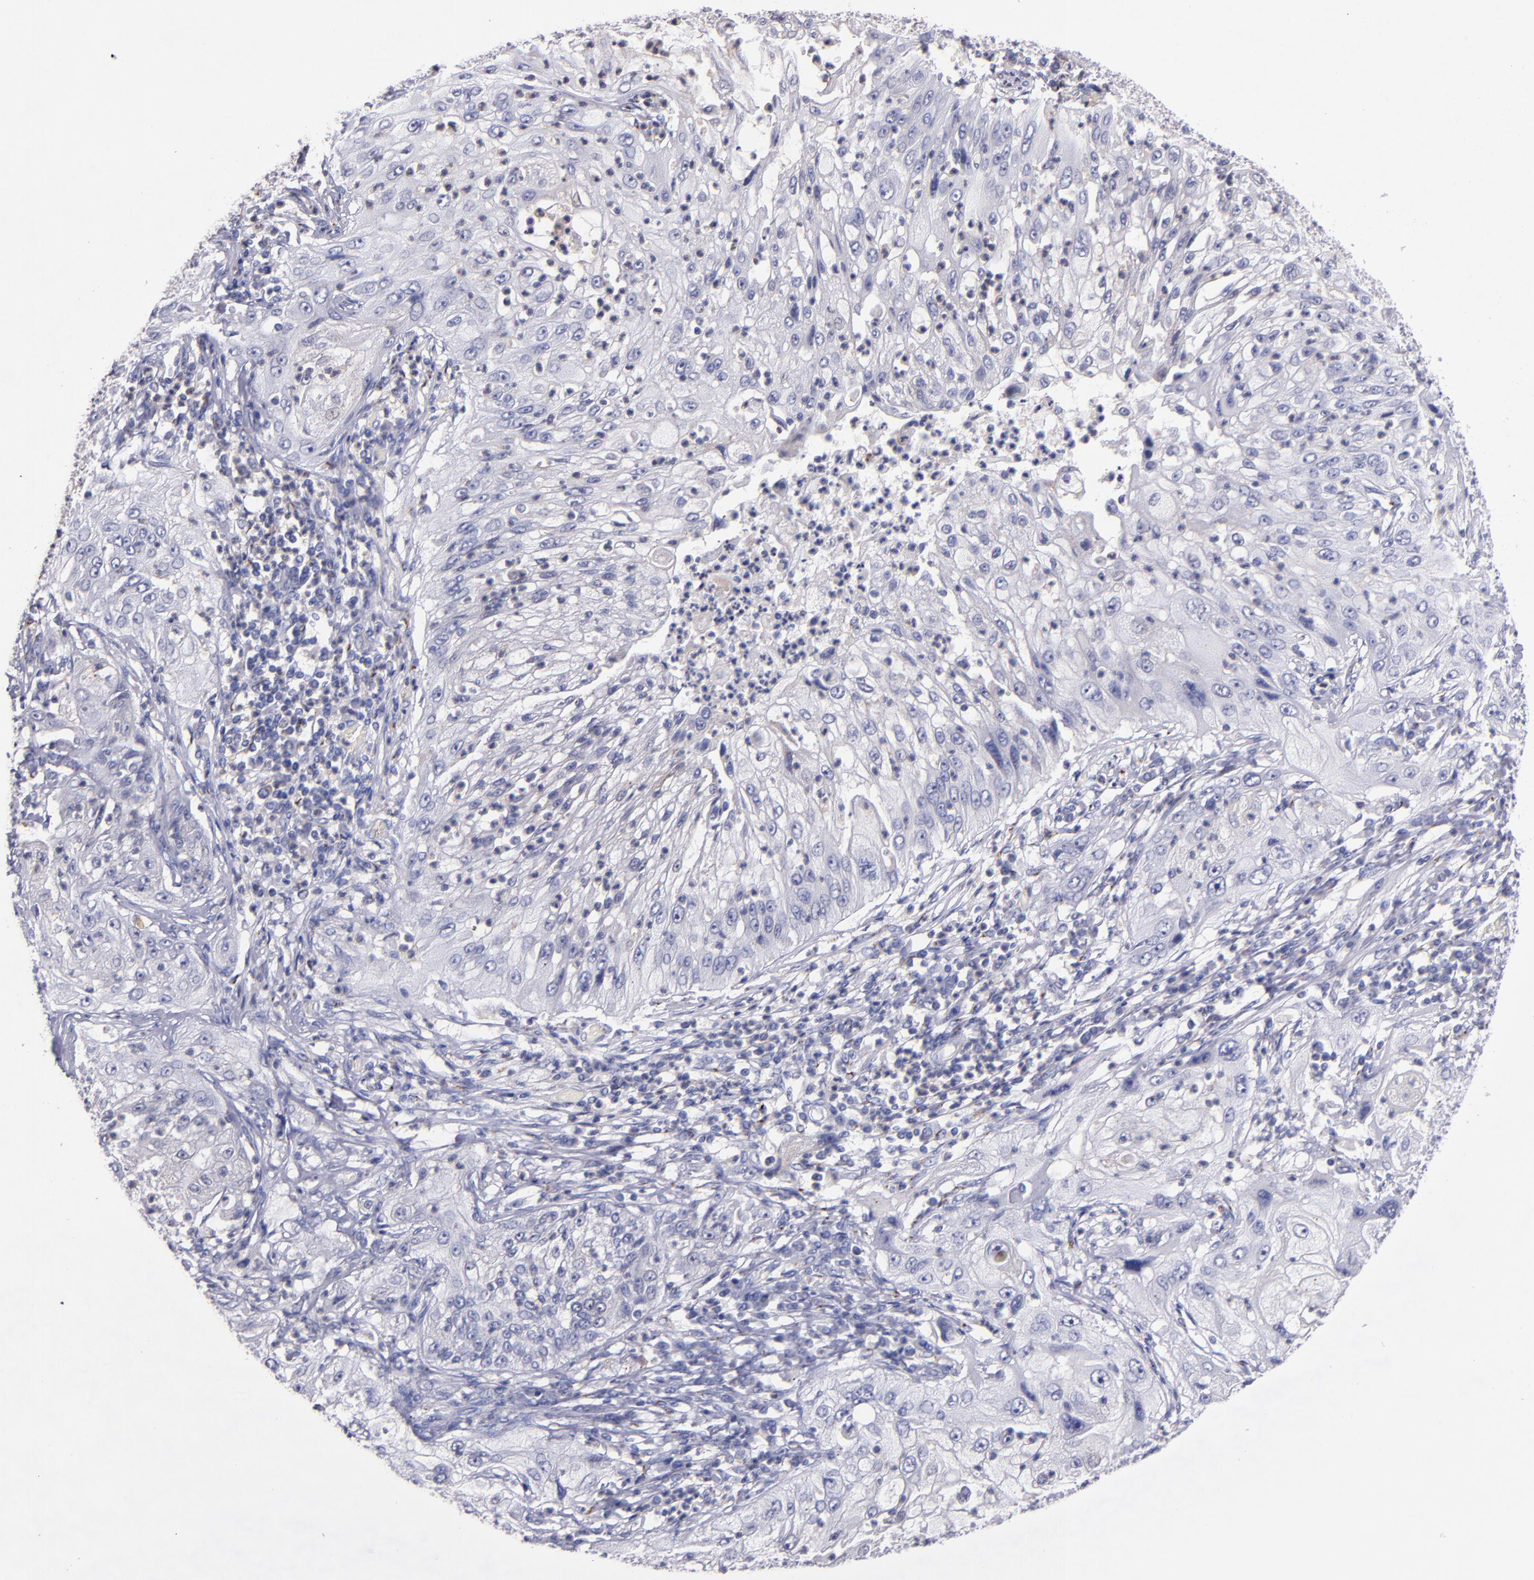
{"staining": {"intensity": "weak", "quantity": "<25%", "location": "cytoplasmic/membranous"}, "tissue": "lung cancer", "cell_type": "Tumor cells", "image_type": "cancer", "snomed": [{"axis": "morphology", "description": "Inflammation, NOS"}, {"axis": "morphology", "description": "Squamous cell carcinoma, NOS"}, {"axis": "topography", "description": "Lymph node"}, {"axis": "topography", "description": "Soft tissue"}, {"axis": "topography", "description": "Lung"}], "caption": "Tumor cells show no significant staining in lung cancer.", "gene": "RAB41", "patient": {"sex": "male", "age": 66}}